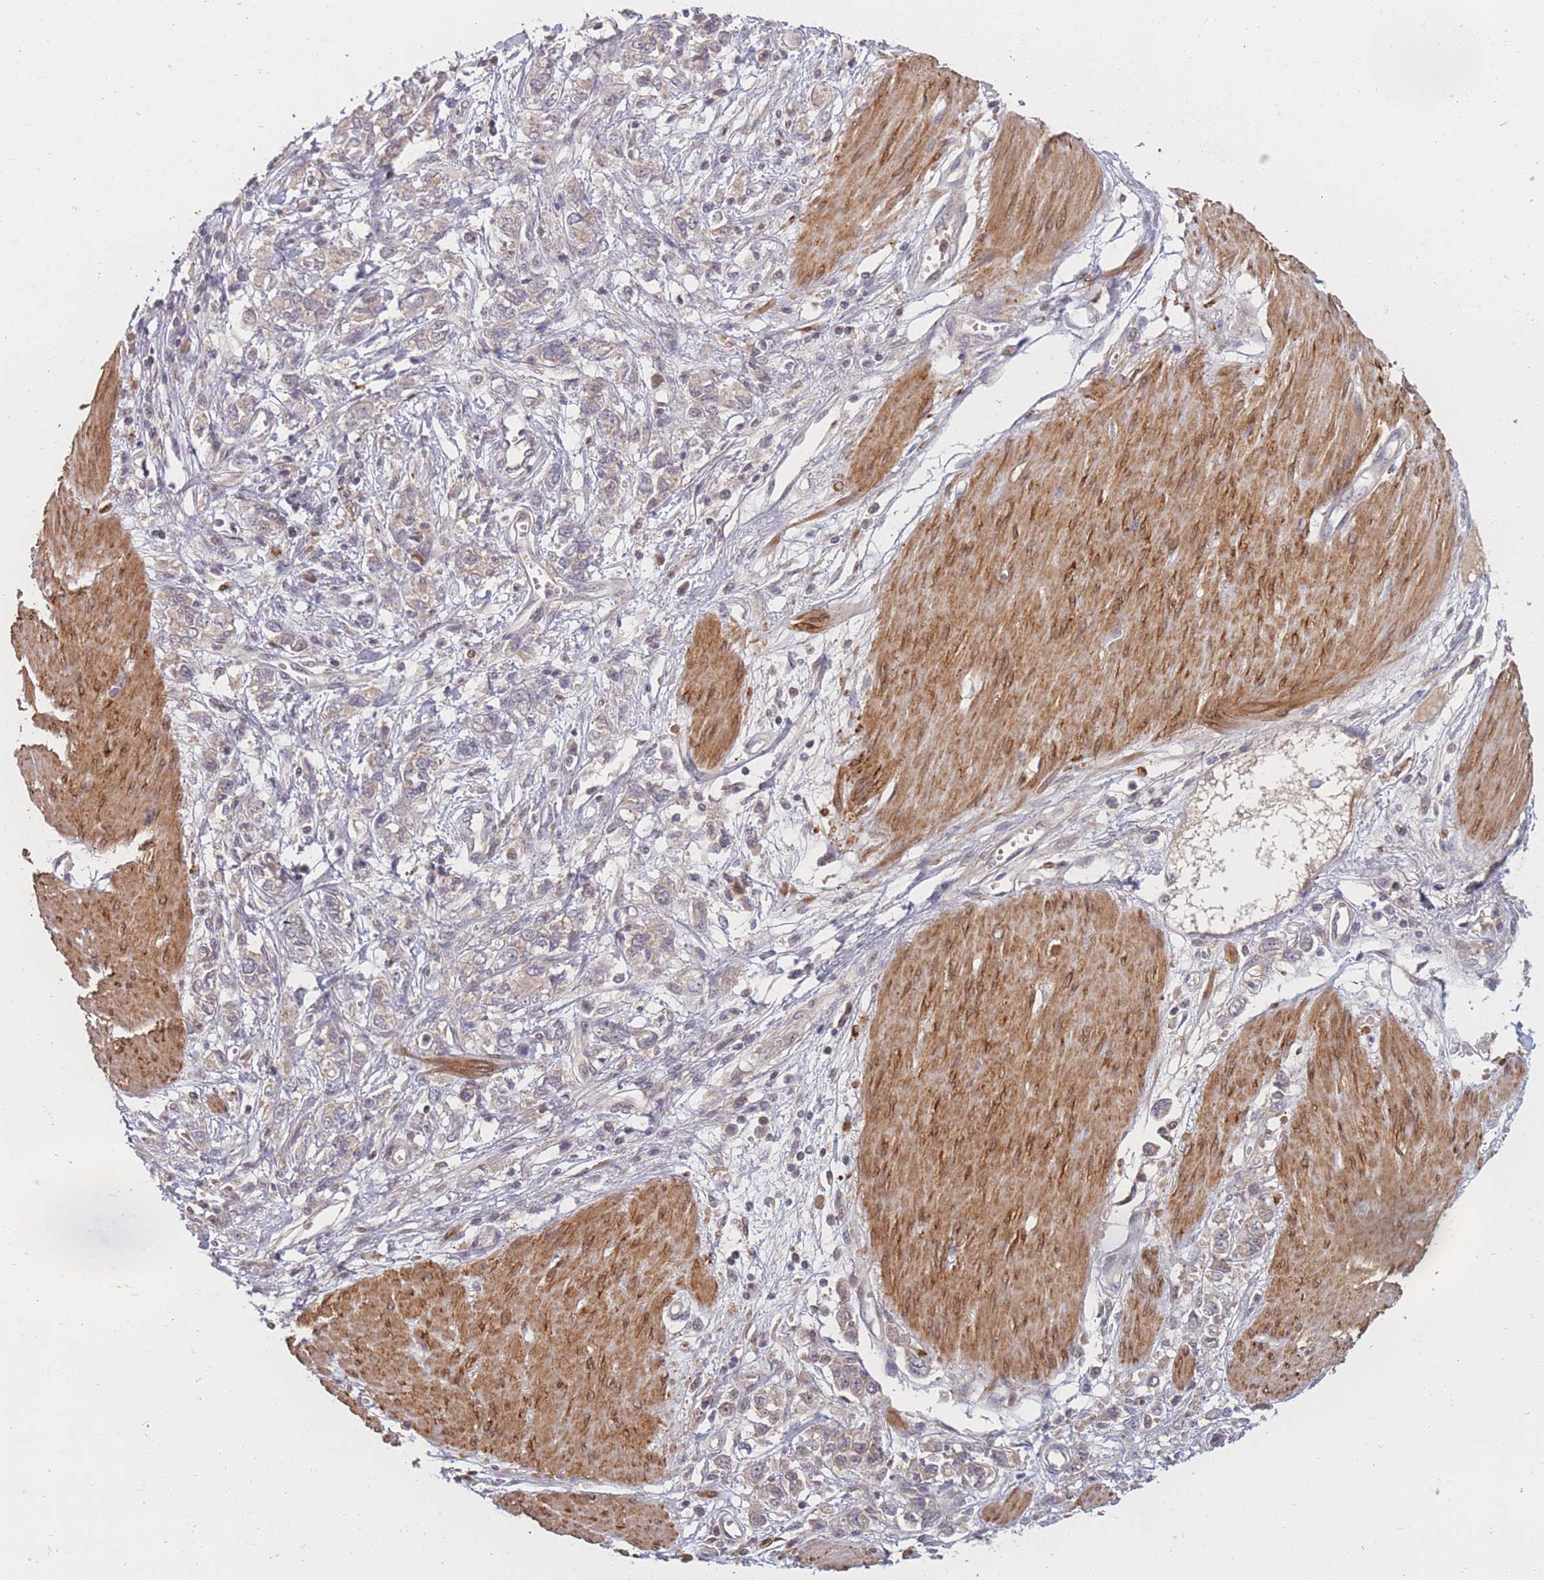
{"staining": {"intensity": "weak", "quantity": "<25%", "location": "cytoplasmic/membranous"}, "tissue": "stomach cancer", "cell_type": "Tumor cells", "image_type": "cancer", "snomed": [{"axis": "morphology", "description": "Adenocarcinoma, NOS"}, {"axis": "topography", "description": "Stomach"}], "caption": "Stomach cancer (adenocarcinoma) was stained to show a protein in brown. There is no significant positivity in tumor cells.", "gene": "FAM153A", "patient": {"sex": "female", "age": 76}}